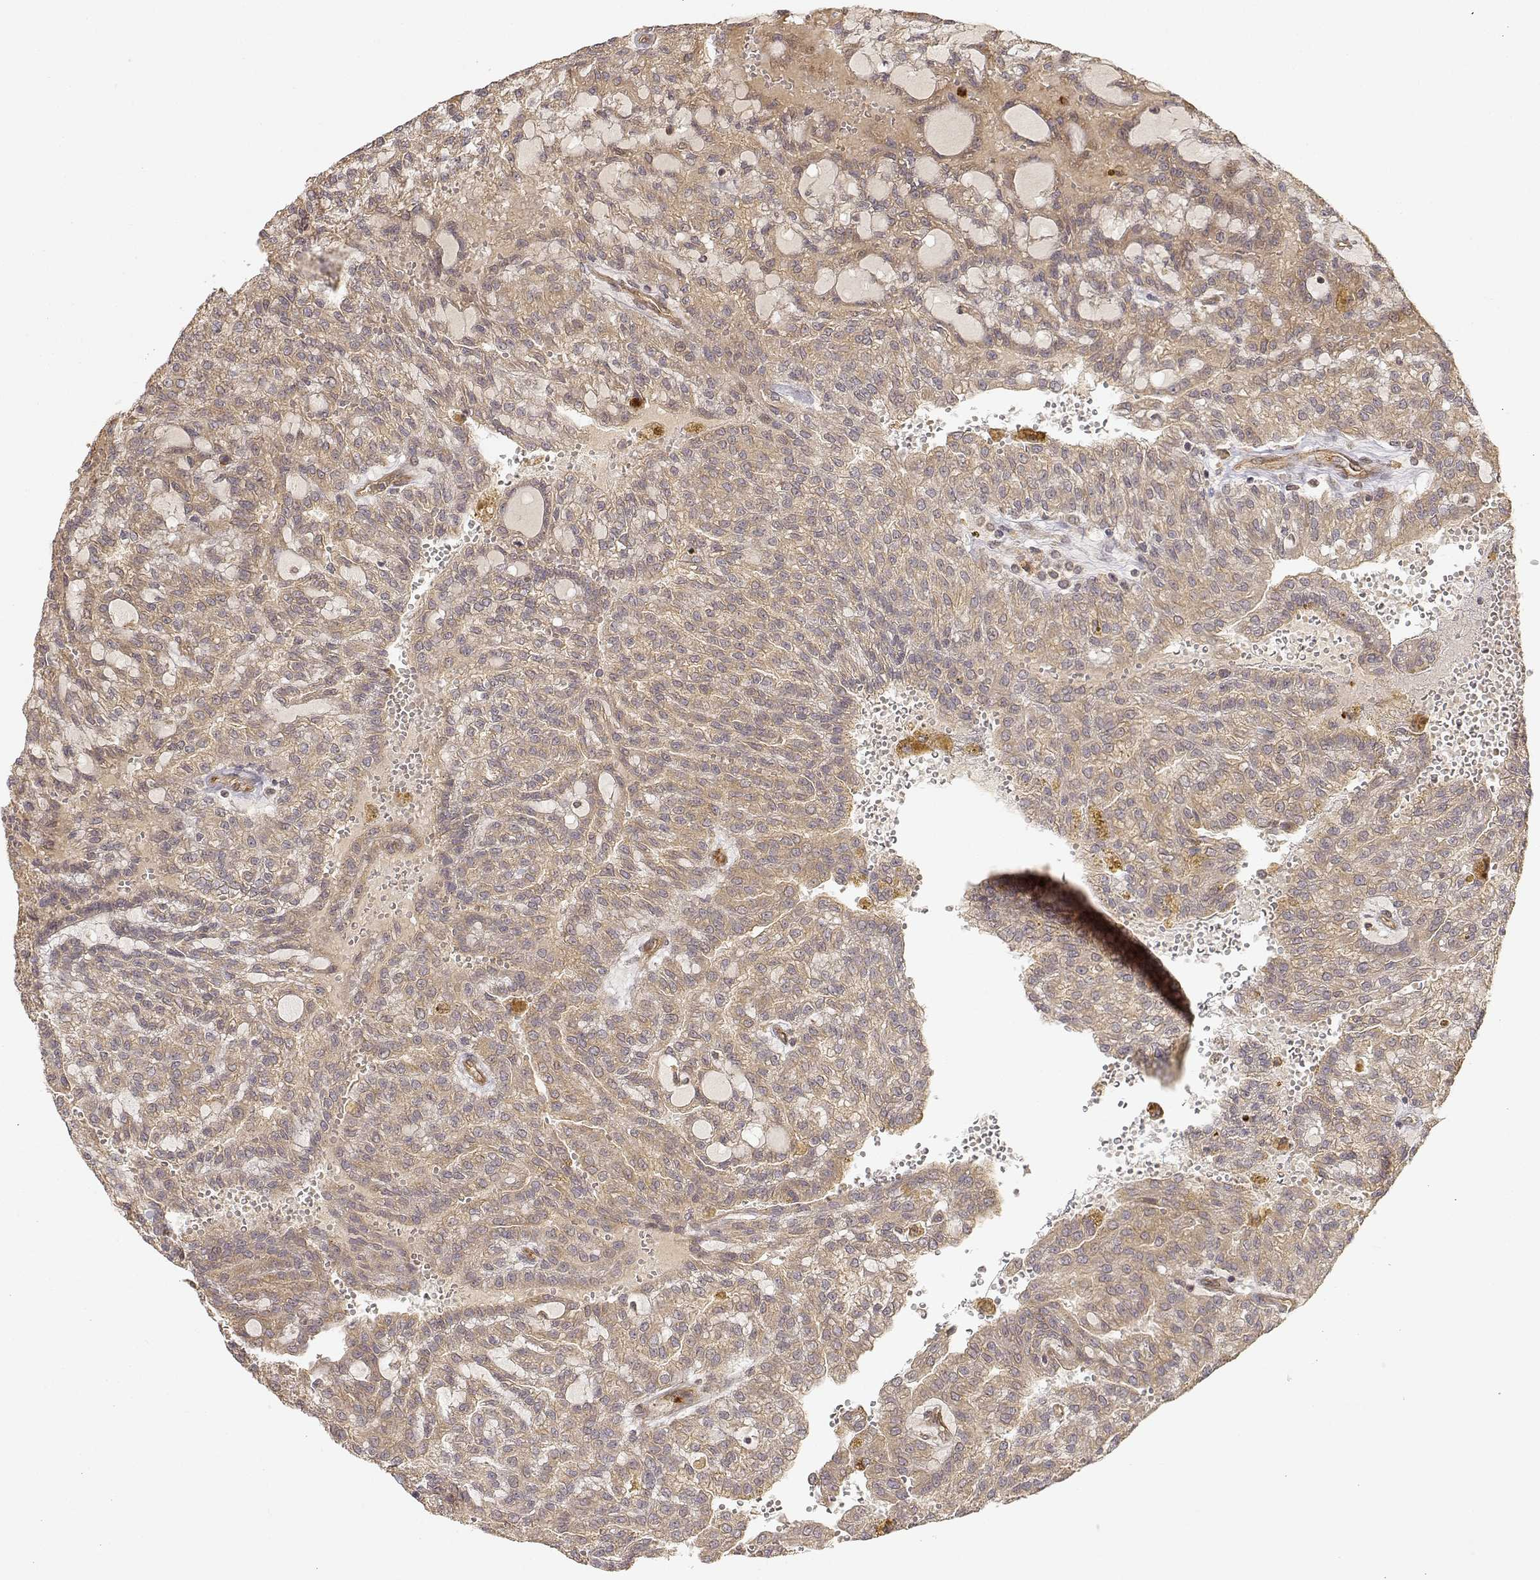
{"staining": {"intensity": "weak", "quantity": ">75%", "location": "cytoplasmic/membranous"}, "tissue": "renal cancer", "cell_type": "Tumor cells", "image_type": "cancer", "snomed": [{"axis": "morphology", "description": "Adenocarcinoma, NOS"}, {"axis": "topography", "description": "Kidney"}], "caption": "Immunohistochemical staining of human renal adenocarcinoma reveals low levels of weak cytoplasmic/membranous expression in about >75% of tumor cells. (Brightfield microscopy of DAB IHC at high magnification).", "gene": "CDK5RAP2", "patient": {"sex": "male", "age": 63}}